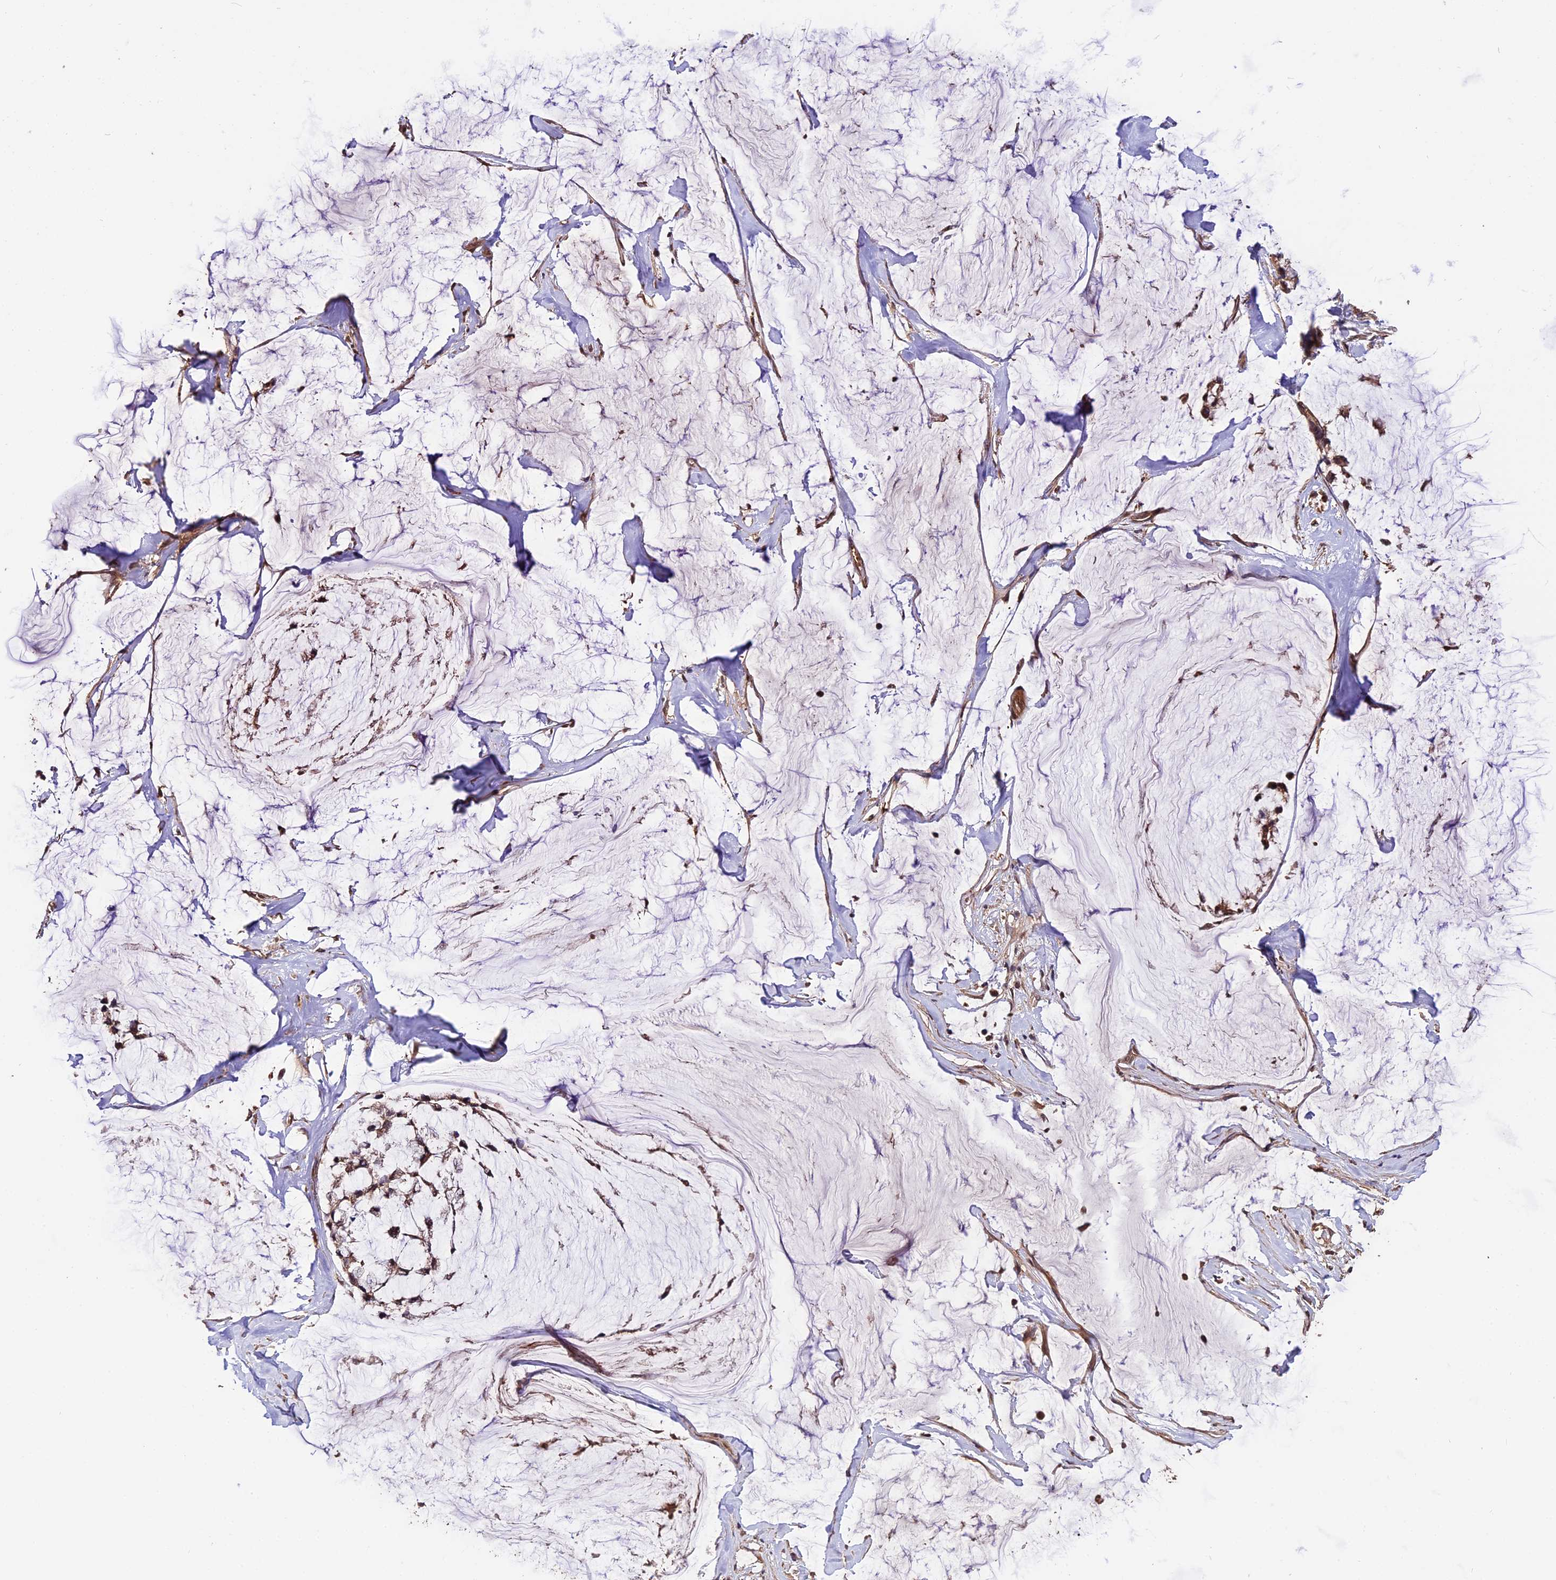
{"staining": {"intensity": "moderate", "quantity": ">75%", "location": "cytoplasmic/membranous,nuclear"}, "tissue": "ovarian cancer", "cell_type": "Tumor cells", "image_type": "cancer", "snomed": [{"axis": "morphology", "description": "Cystadenocarcinoma, mucinous, NOS"}, {"axis": "topography", "description": "Ovary"}], "caption": "A medium amount of moderate cytoplasmic/membranous and nuclear expression is identified in about >75% of tumor cells in ovarian cancer (mucinous cystadenocarcinoma) tissue.", "gene": "TRMT1", "patient": {"sex": "female", "age": 39}}